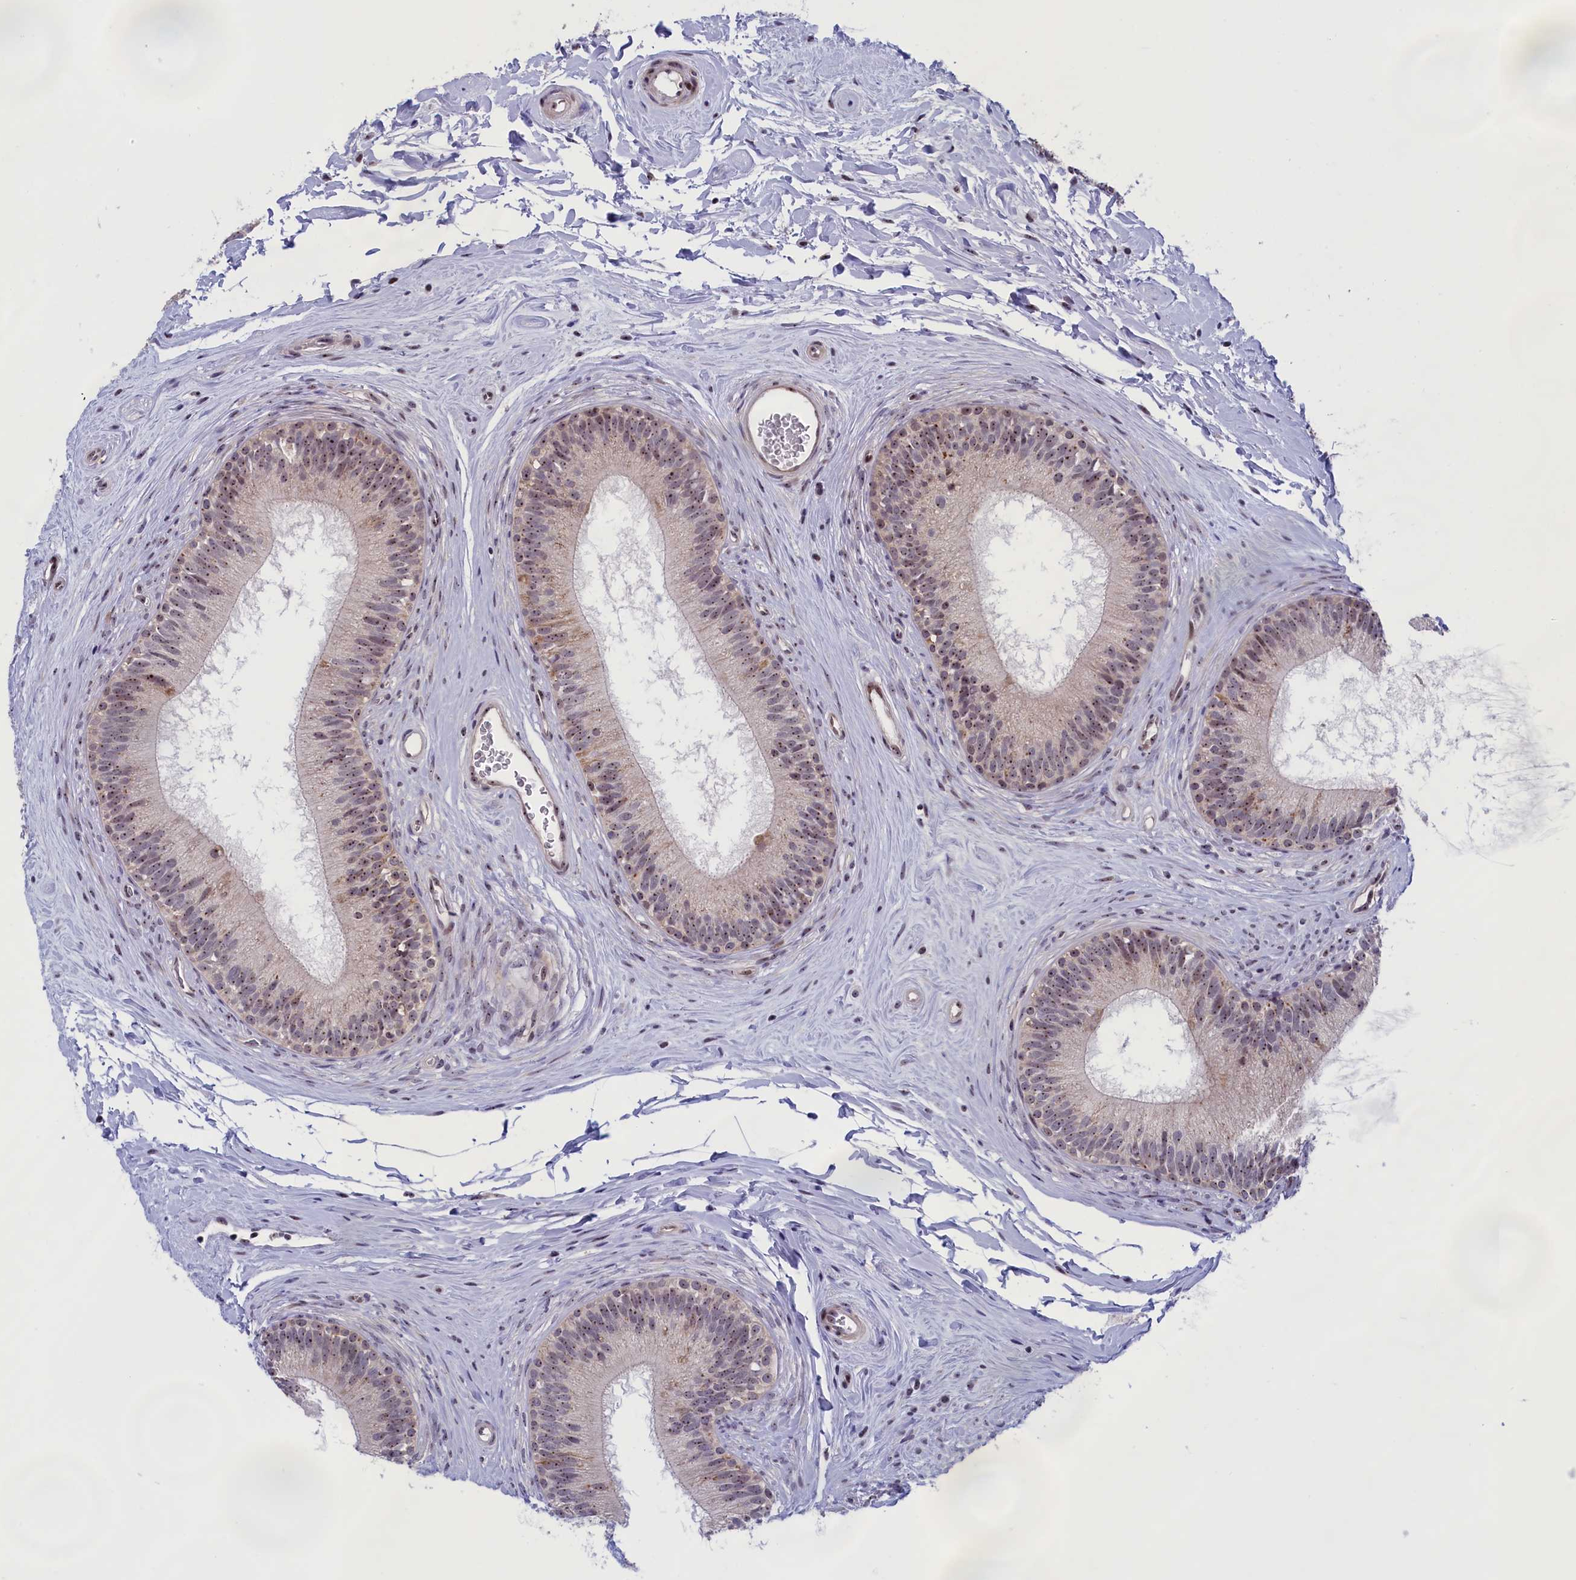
{"staining": {"intensity": "moderate", "quantity": "25%-75%", "location": "cytoplasmic/membranous,nuclear"}, "tissue": "epididymis", "cell_type": "Glandular cells", "image_type": "normal", "snomed": [{"axis": "morphology", "description": "Normal tissue, NOS"}, {"axis": "topography", "description": "Epididymis"}], "caption": "Moderate cytoplasmic/membranous,nuclear expression is appreciated in approximately 25%-75% of glandular cells in unremarkable epididymis. Nuclei are stained in blue.", "gene": "PPAN", "patient": {"sex": "male", "age": 33}}